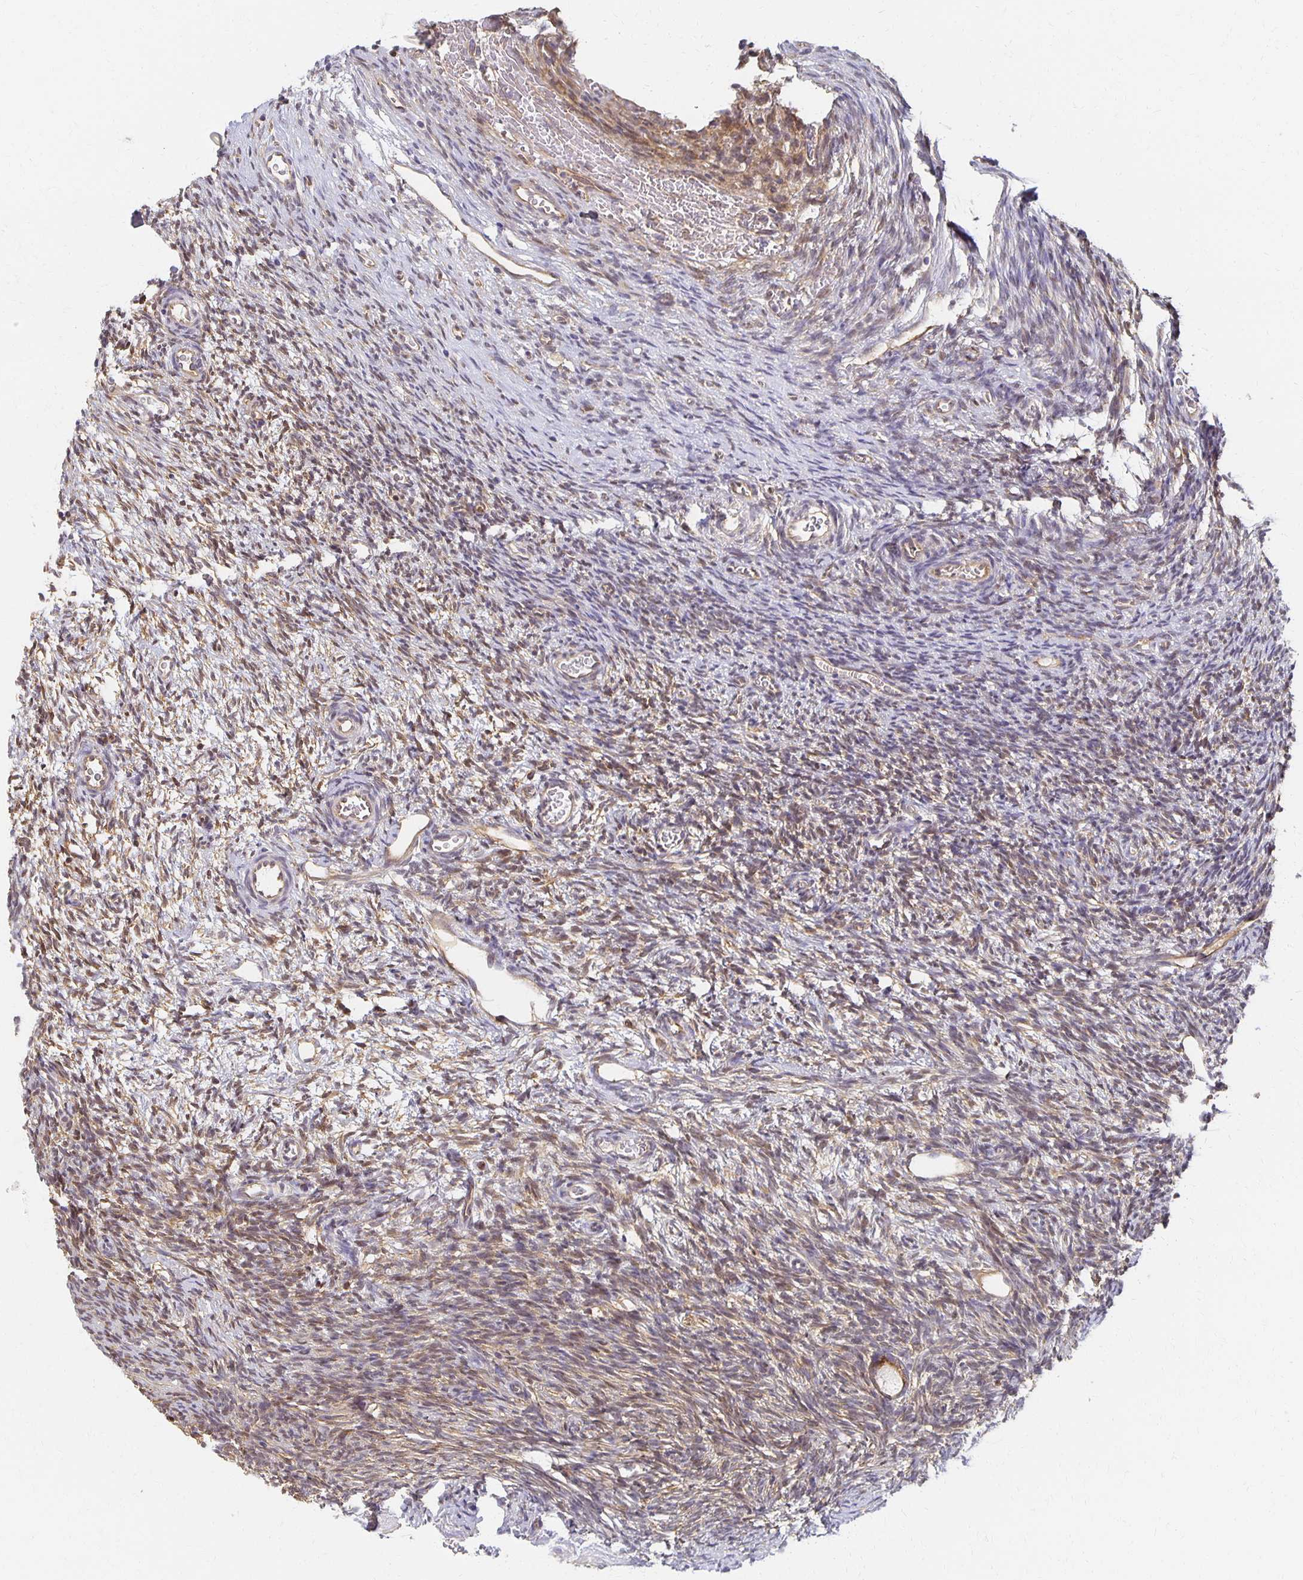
{"staining": {"intensity": "moderate", "quantity": ">75%", "location": "cytoplasmic/membranous"}, "tissue": "ovary", "cell_type": "Follicle cells", "image_type": "normal", "snomed": [{"axis": "morphology", "description": "Normal tissue, NOS"}, {"axis": "topography", "description": "Ovary"}], "caption": "DAB (3,3'-diaminobenzidine) immunohistochemical staining of normal ovary reveals moderate cytoplasmic/membranous protein expression in about >75% of follicle cells. (IHC, brightfield microscopy, high magnification).", "gene": "SORL1", "patient": {"sex": "female", "age": 34}}